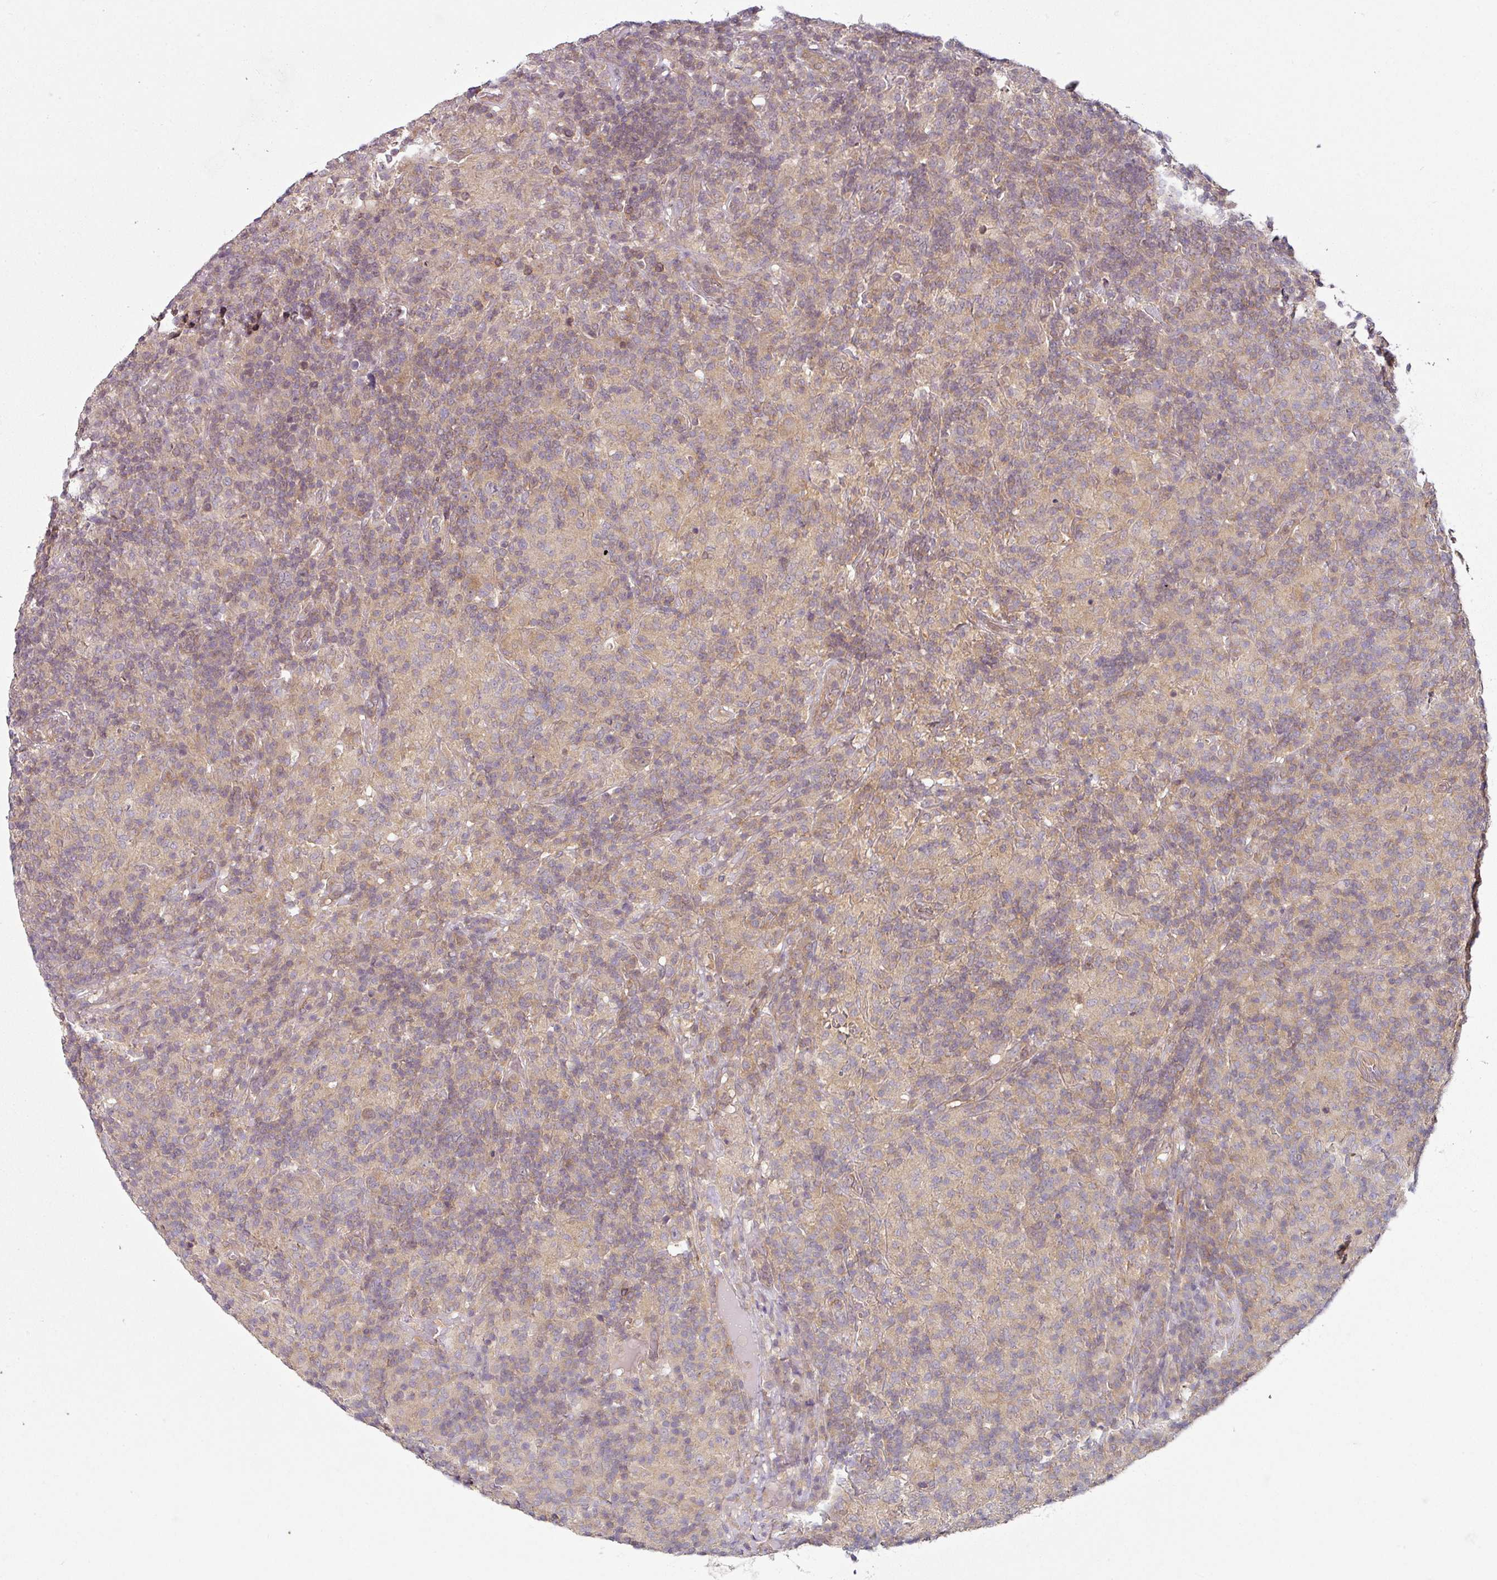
{"staining": {"intensity": "weak", "quantity": "<25%", "location": "cytoplasmic/membranous"}, "tissue": "lymphoma", "cell_type": "Tumor cells", "image_type": "cancer", "snomed": [{"axis": "morphology", "description": "Hodgkin's disease, NOS"}, {"axis": "topography", "description": "Lymph node"}], "caption": "High power microscopy histopathology image of an immunohistochemistry micrograph of lymphoma, revealing no significant expression in tumor cells. (DAB (3,3'-diaminobenzidine) IHC with hematoxylin counter stain).", "gene": "MAP2K2", "patient": {"sex": "male", "age": 70}}